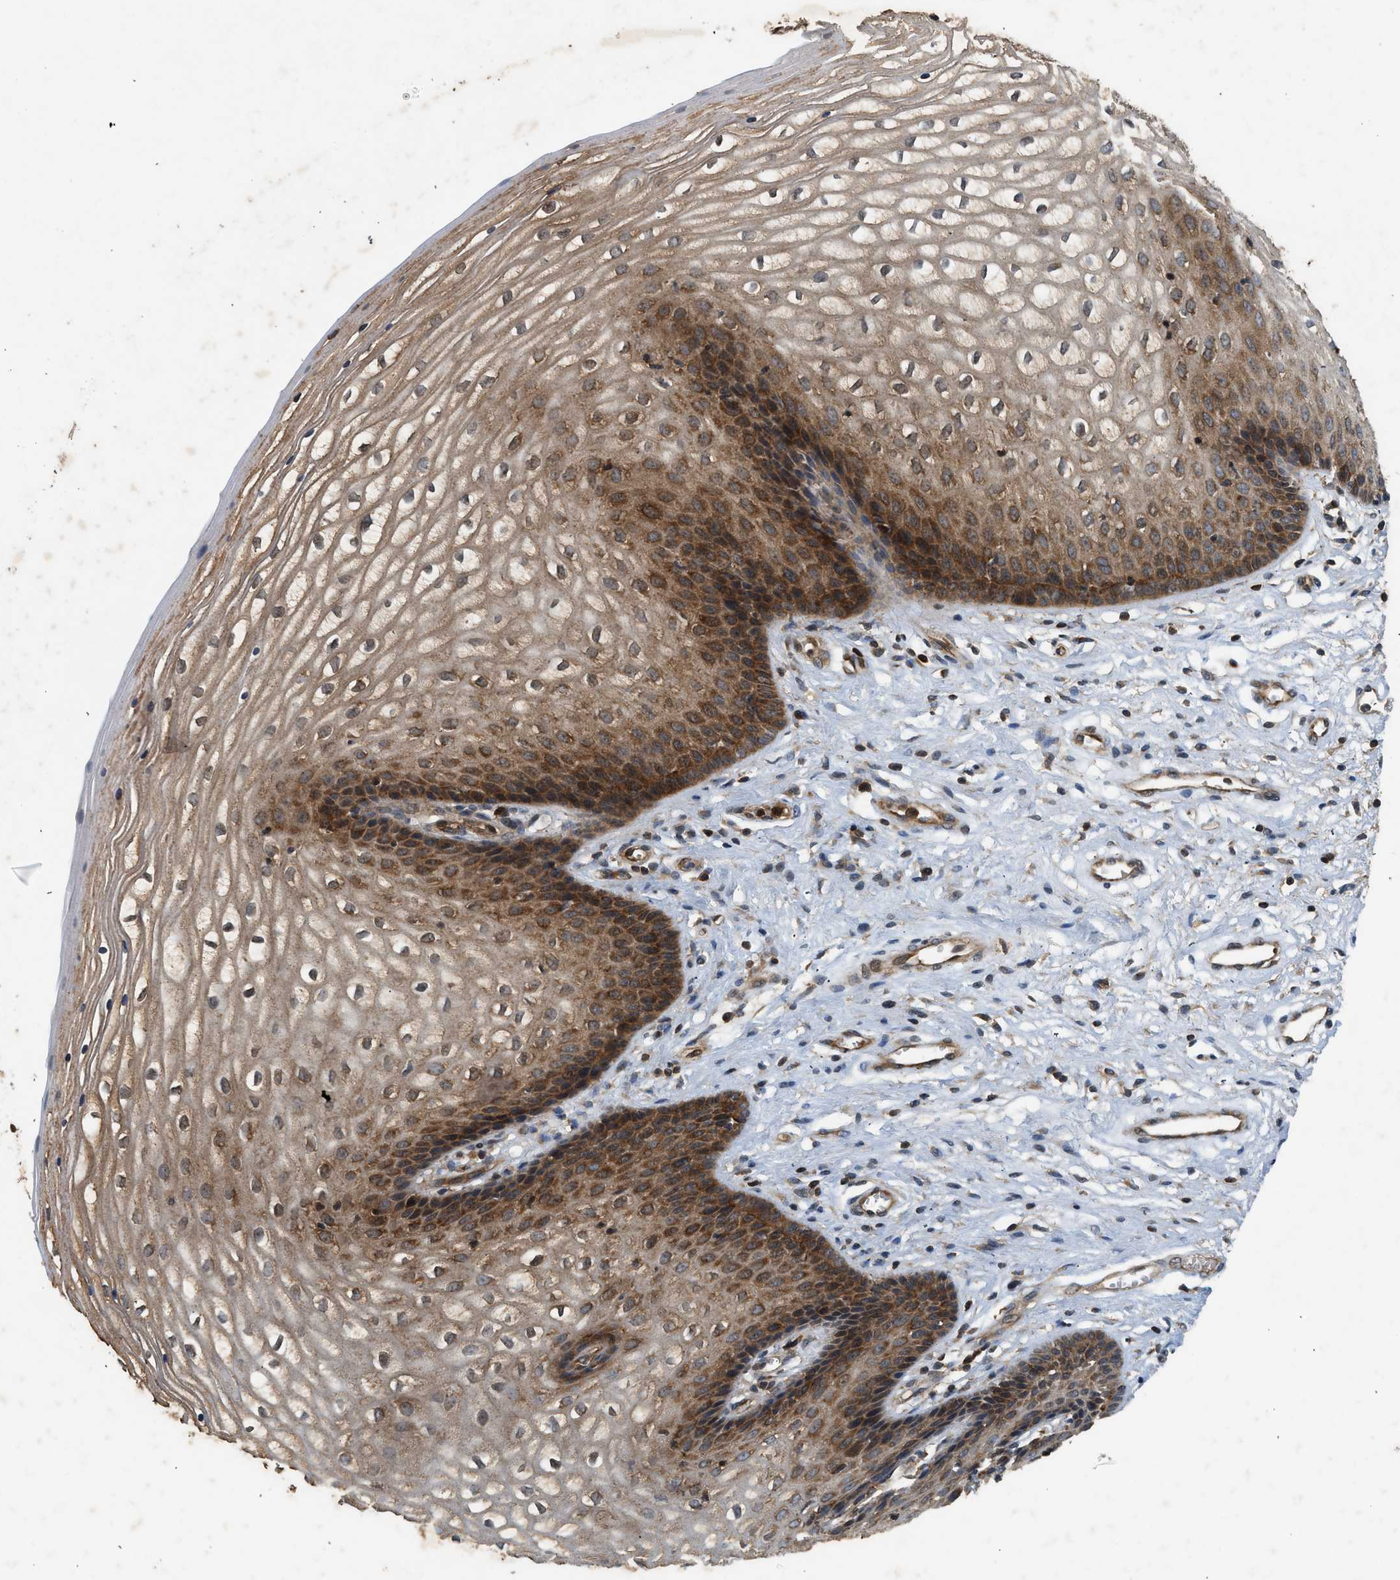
{"staining": {"intensity": "moderate", "quantity": ">75%", "location": "cytoplasmic/membranous"}, "tissue": "vagina", "cell_type": "Squamous epithelial cells", "image_type": "normal", "snomed": [{"axis": "morphology", "description": "Normal tissue, NOS"}, {"axis": "topography", "description": "Vagina"}], "caption": "IHC (DAB (3,3'-diaminobenzidine)) staining of unremarkable human vagina displays moderate cytoplasmic/membranous protein positivity in approximately >75% of squamous epithelial cells.", "gene": "OXSR1", "patient": {"sex": "female", "age": 34}}